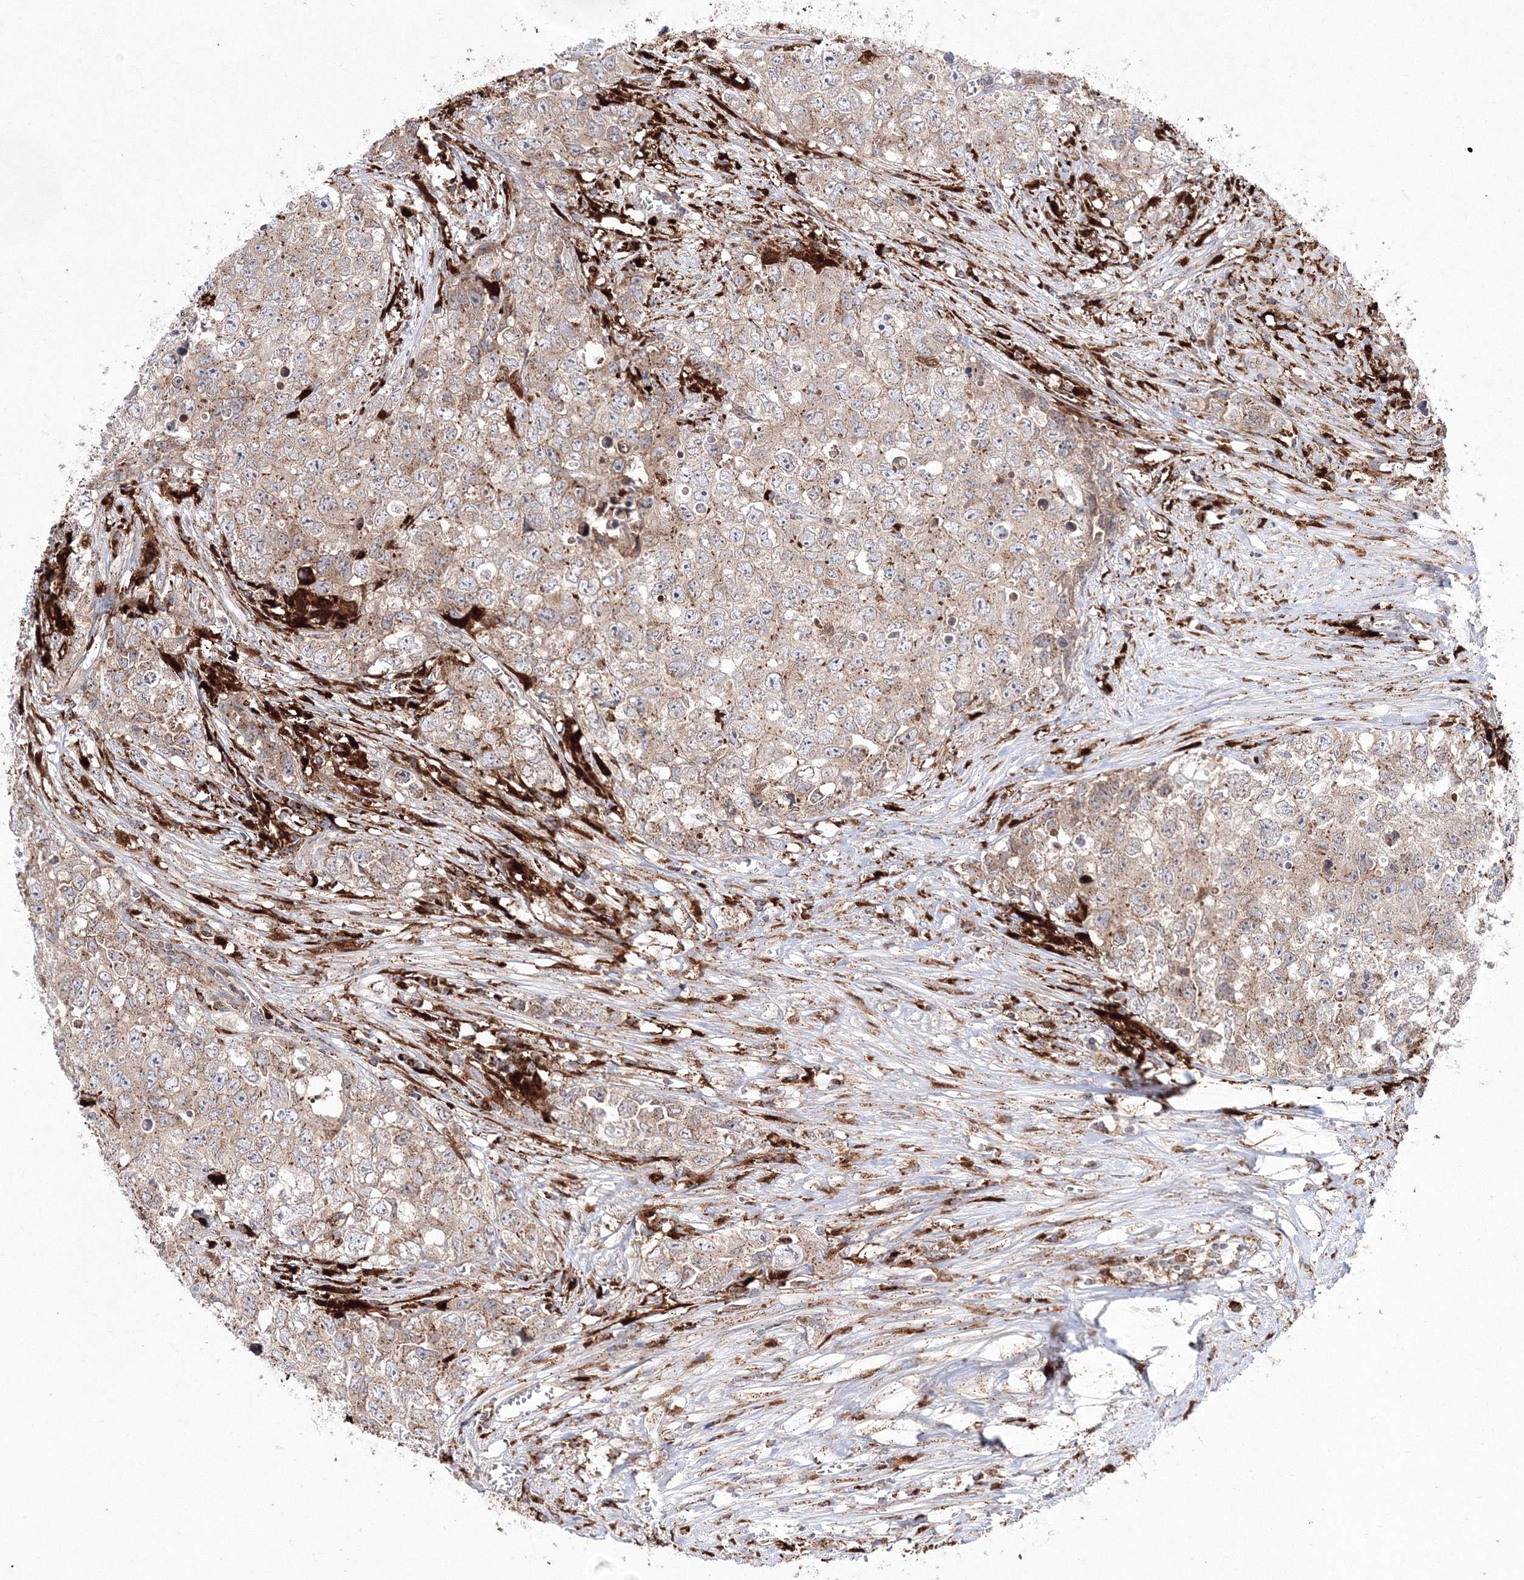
{"staining": {"intensity": "weak", "quantity": "25%-75%", "location": "cytoplasmic/membranous"}, "tissue": "testis cancer", "cell_type": "Tumor cells", "image_type": "cancer", "snomed": [{"axis": "morphology", "description": "Seminoma, NOS"}, {"axis": "morphology", "description": "Carcinoma, Embryonal, NOS"}, {"axis": "topography", "description": "Testis"}], "caption": "Immunohistochemical staining of embryonal carcinoma (testis) reveals low levels of weak cytoplasmic/membranous protein positivity in approximately 25%-75% of tumor cells.", "gene": "ARCN1", "patient": {"sex": "male", "age": 43}}